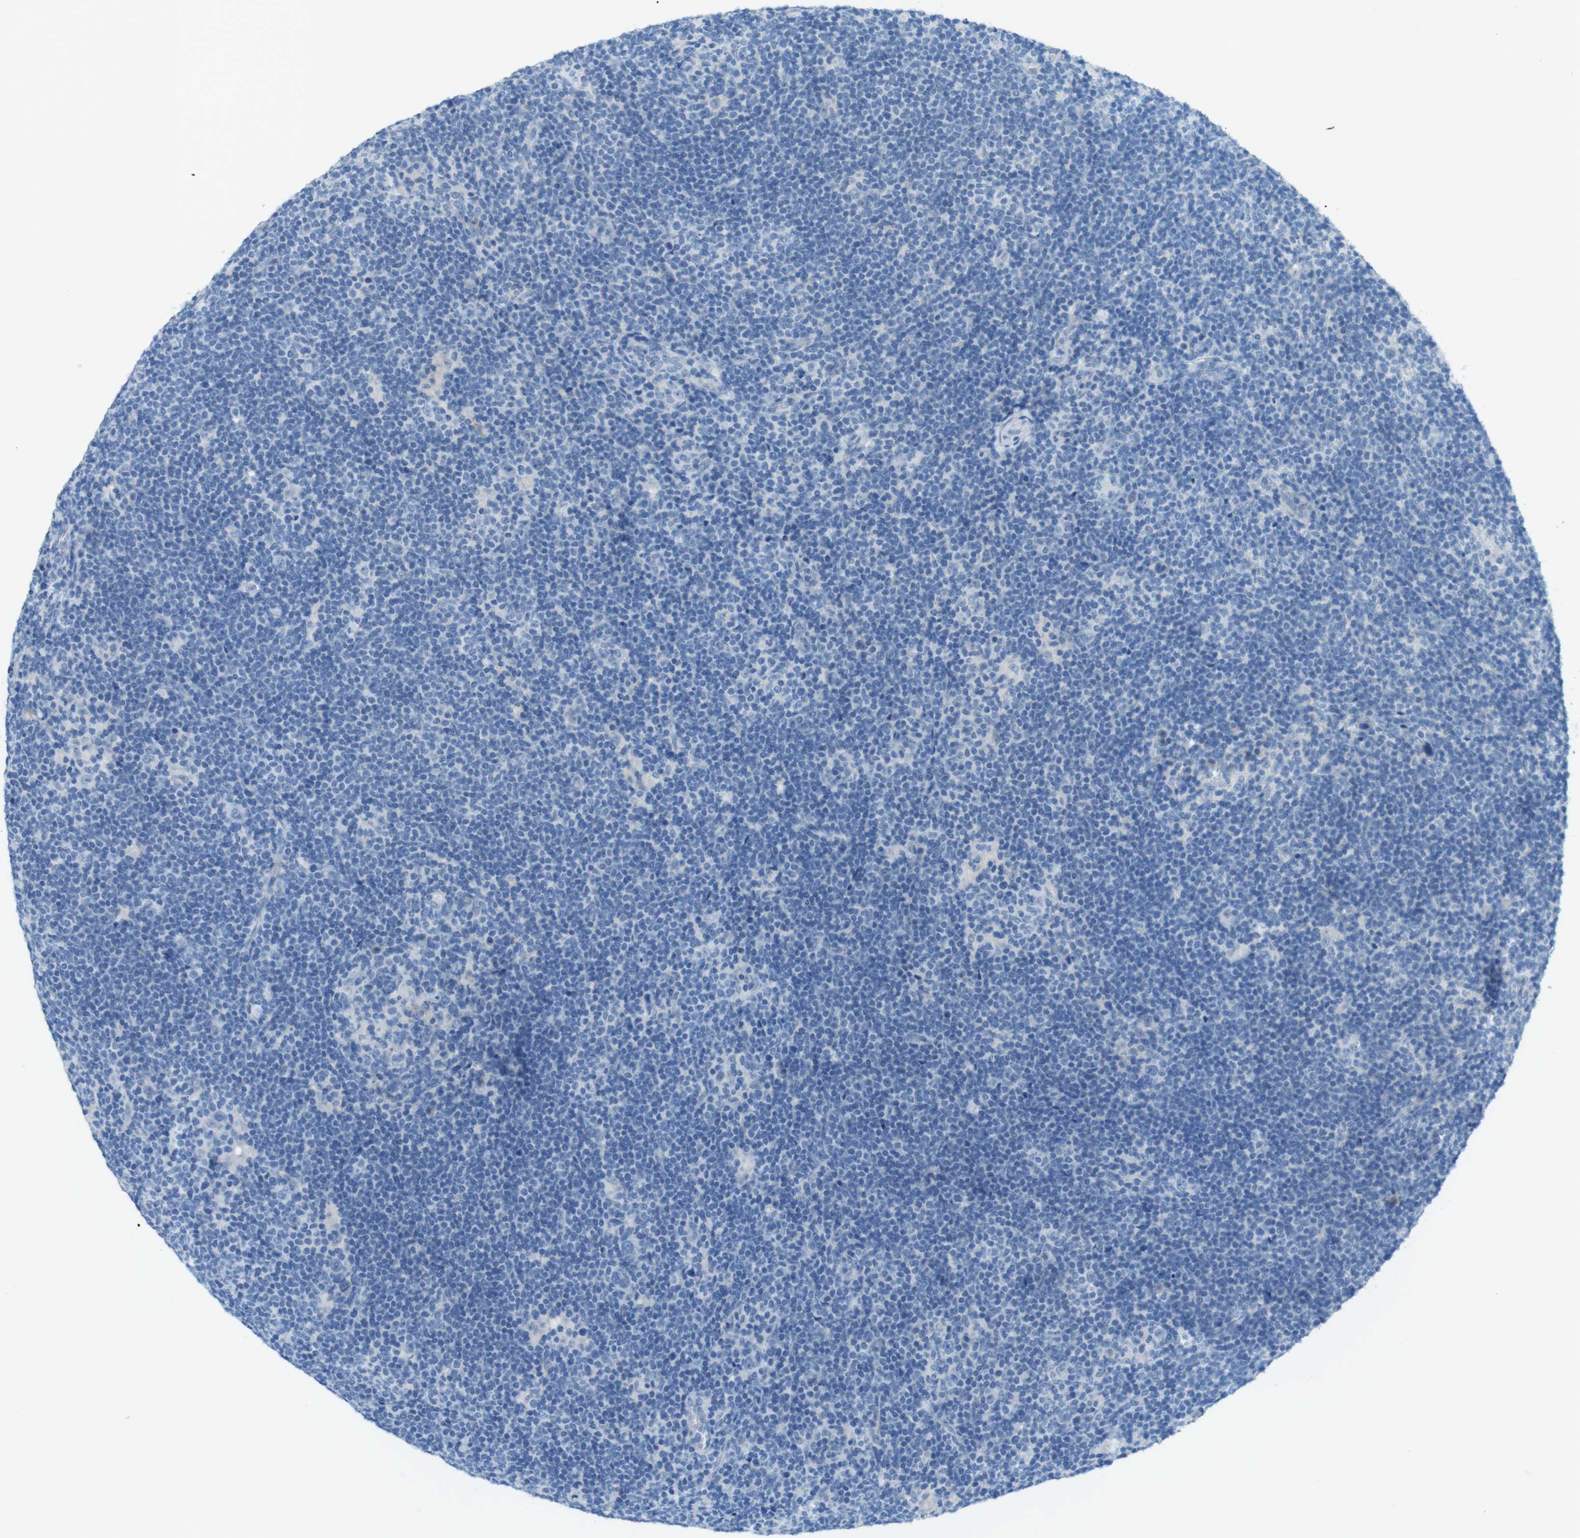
{"staining": {"intensity": "negative", "quantity": "none", "location": "none"}, "tissue": "lymphoma", "cell_type": "Tumor cells", "image_type": "cancer", "snomed": [{"axis": "morphology", "description": "Hodgkin's disease, NOS"}, {"axis": "topography", "description": "Lymph node"}], "caption": "An image of human Hodgkin's disease is negative for staining in tumor cells.", "gene": "CD320", "patient": {"sex": "female", "age": 57}}